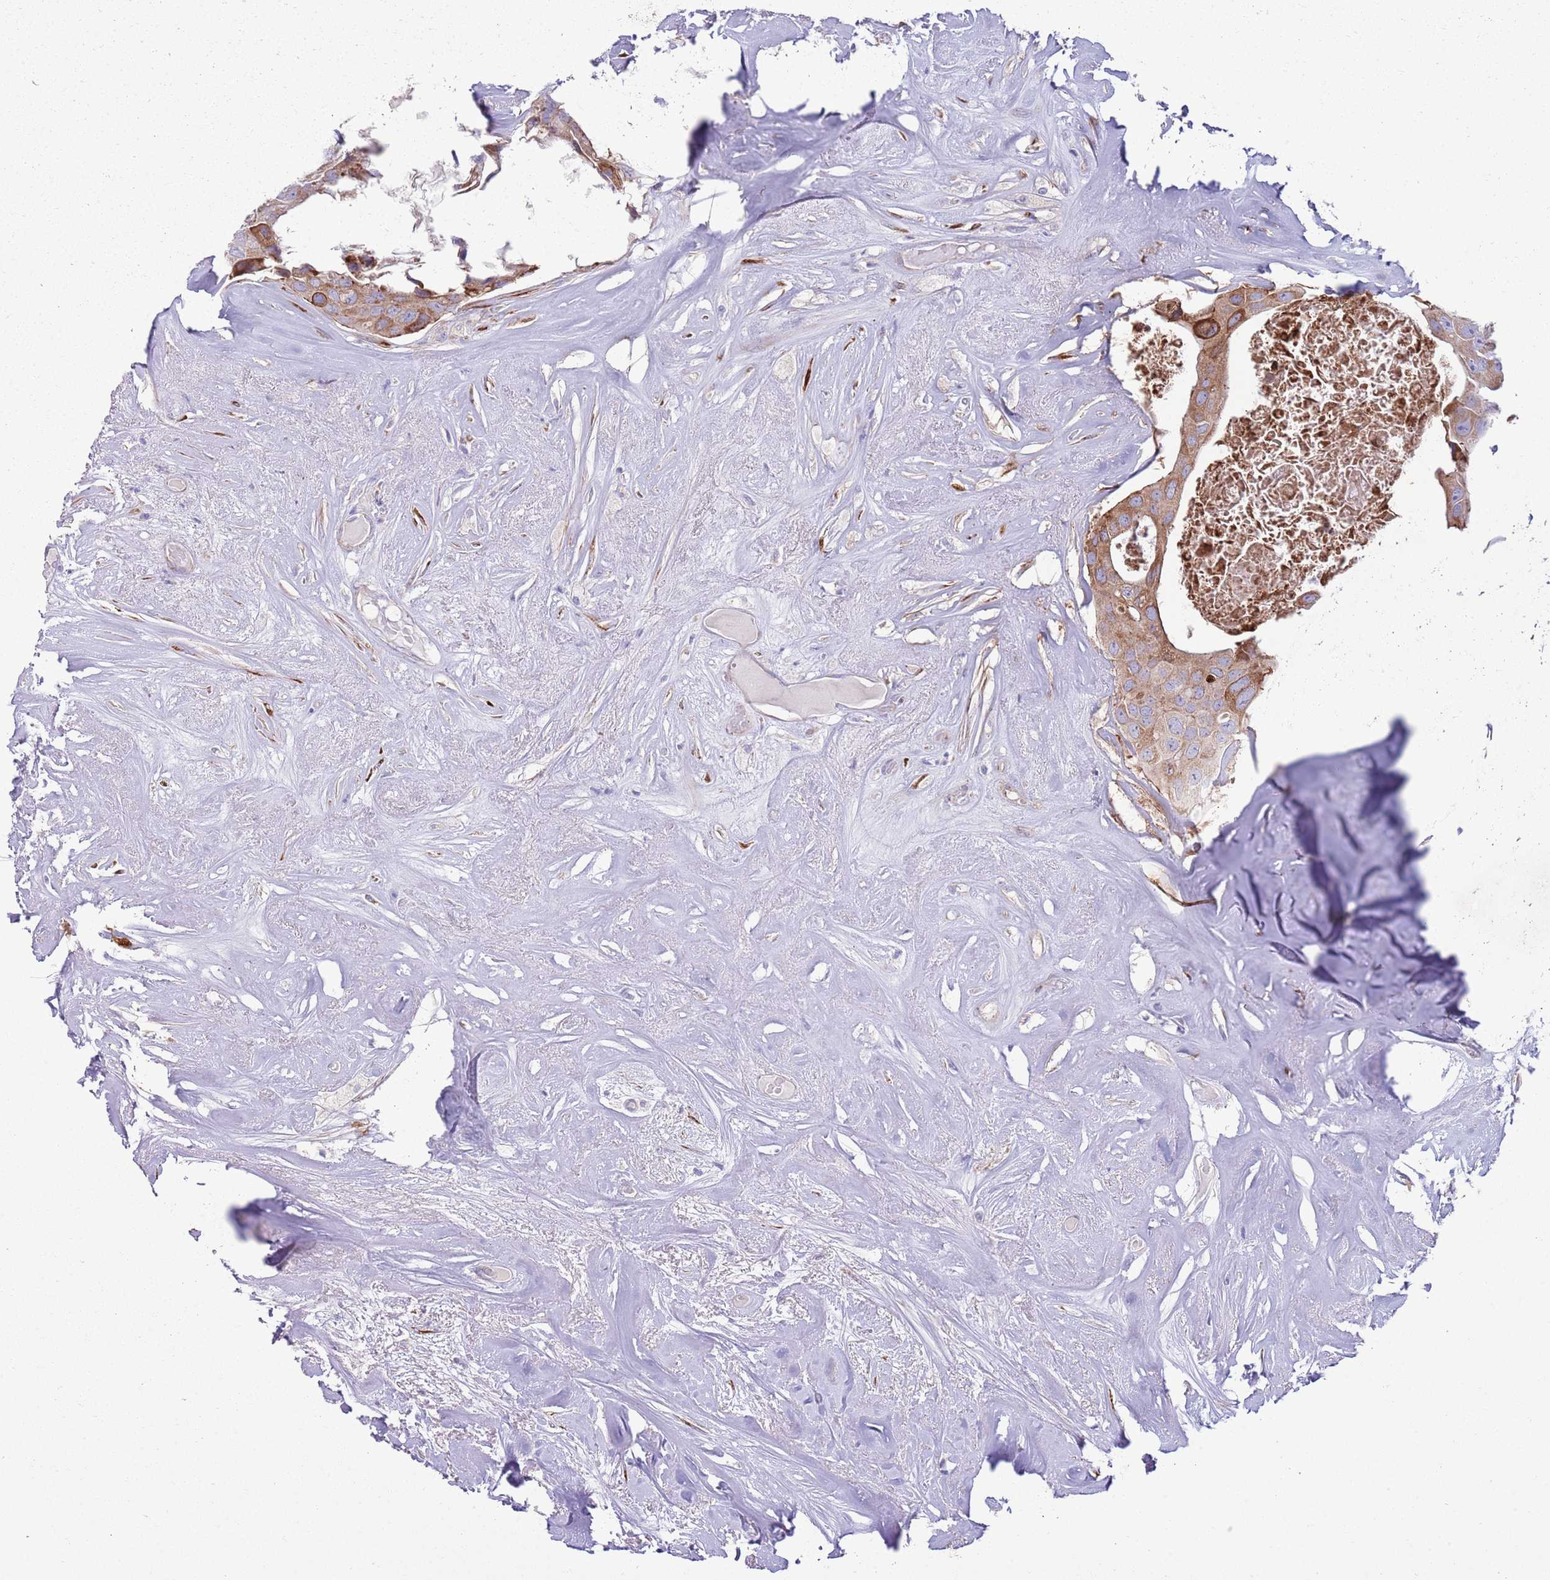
{"staining": {"intensity": "moderate", "quantity": ">75%", "location": "cytoplasmic/membranous"}, "tissue": "head and neck cancer", "cell_type": "Tumor cells", "image_type": "cancer", "snomed": [{"axis": "morphology", "description": "Adenocarcinoma, NOS"}, {"axis": "morphology", "description": "Adenocarcinoma, metastatic, NOS"}, {"axis": "topography", "description": "Head-Neck"}], "caption": "The photomicrograph demonstrates staining of head and neck cancer (adenocarcinoma), revealing moderate cytoplasmic/membranous protein positivity (brown color) within tumor cells. The staining is performed using DAB (3,3'-diaminobenzidine) brown chromogen to label protein expression. The nuclei are counter-stained blue using hematoxylin.", "gene": "TOMM5", "patient": {"sex": "male", "age": 75}}